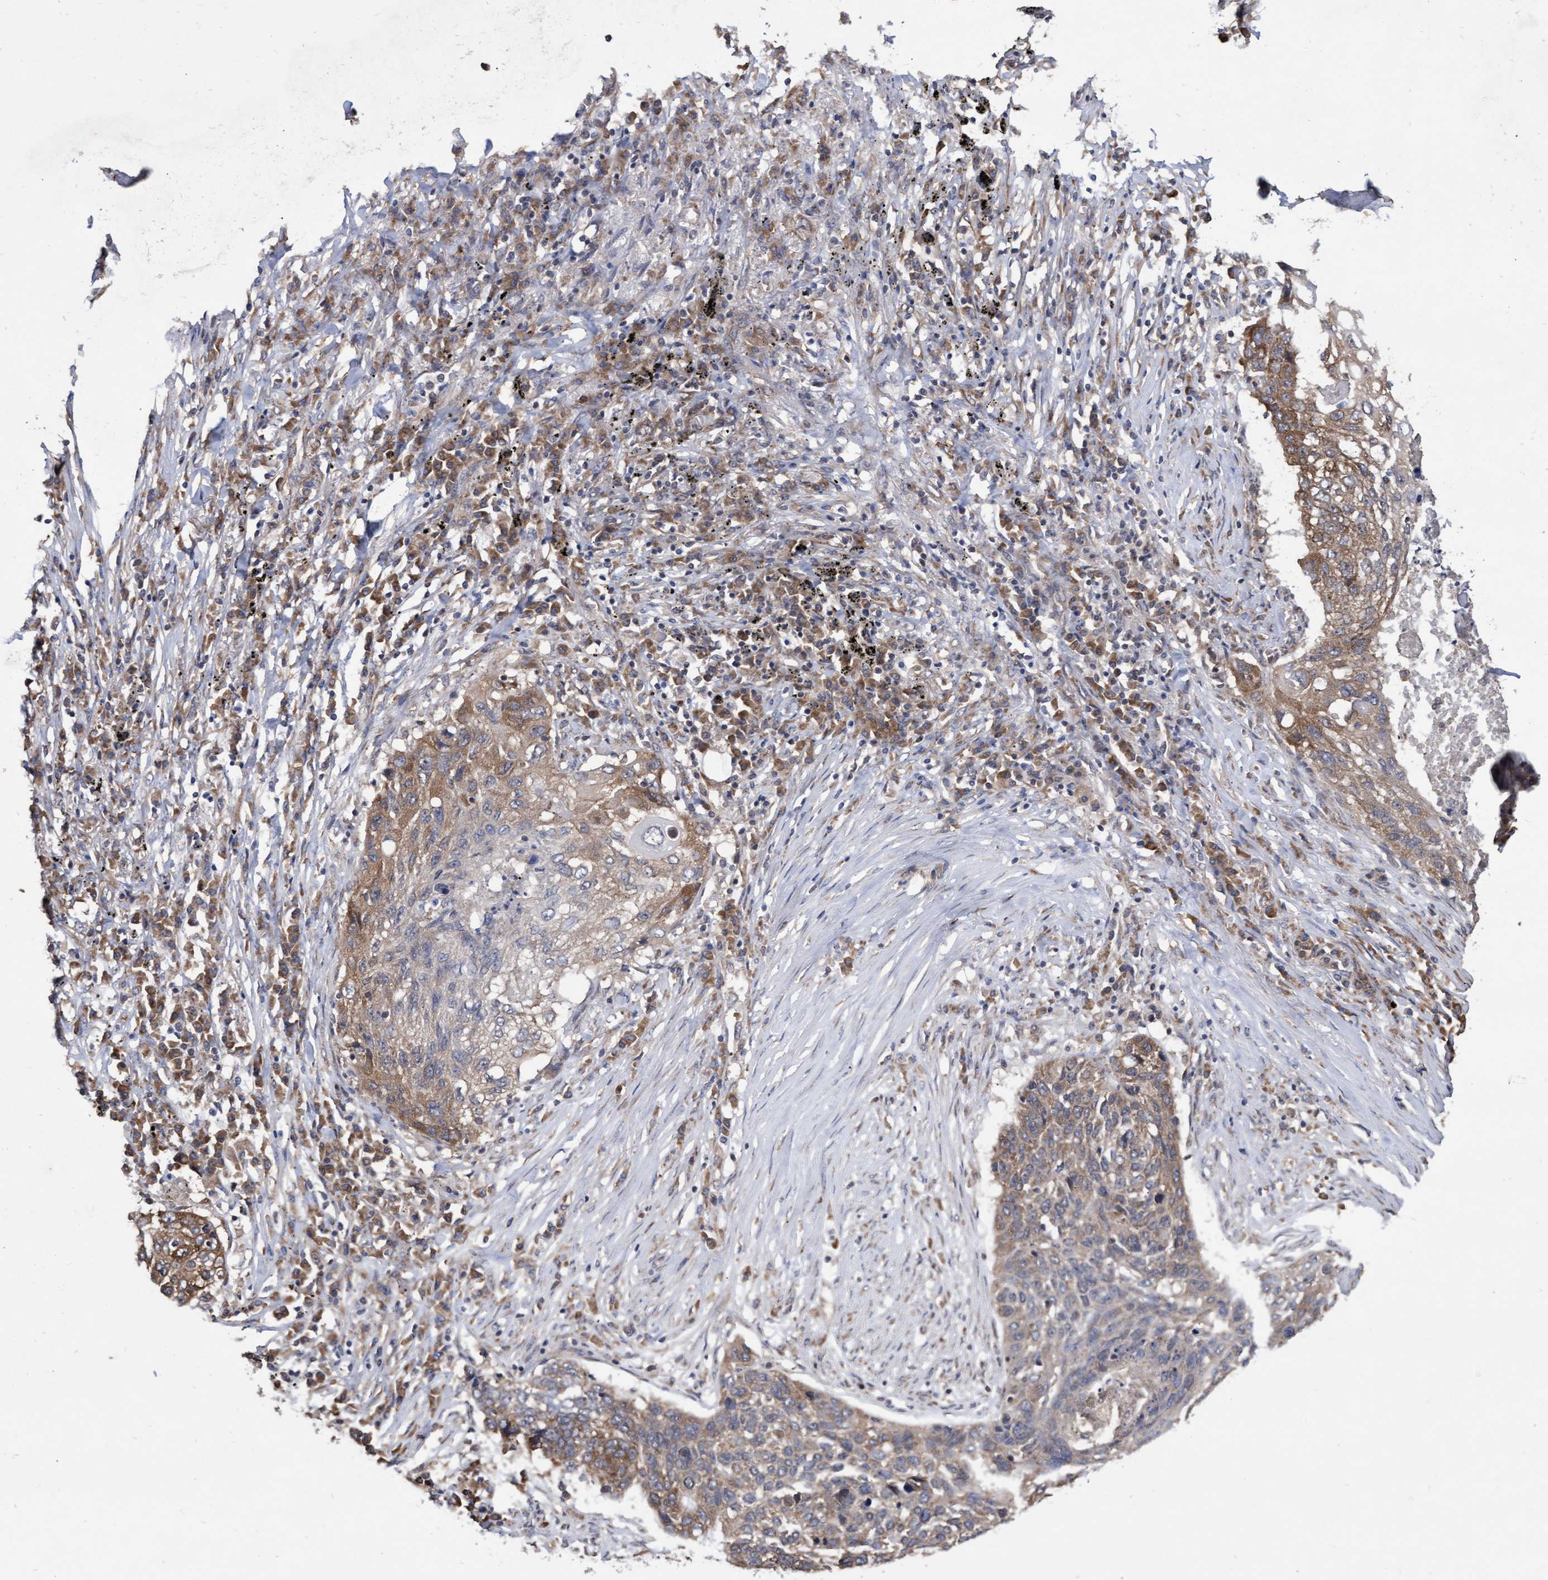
{"staining": {"intensity": "moderate", "quantity": ">75%", "location": "cytoplasmic/membranous"}, "tissue": "lung cancer", "cell_type": "Tumor cells", "image_type": "cancer", "snomed": [{"axis": "morphology", "description": "Squamous cell carcinoma, NOS"}, {"axis": "topography", "description": "Lung"}], "caption": "A brown stain shows moderate cytoplasmic/membranous positivity of a protein in human lung cancer (squamous cell carcinoma) tumor cells.", "gene": "ABCF2", "patient": {"sex": "female", "age": 63}}